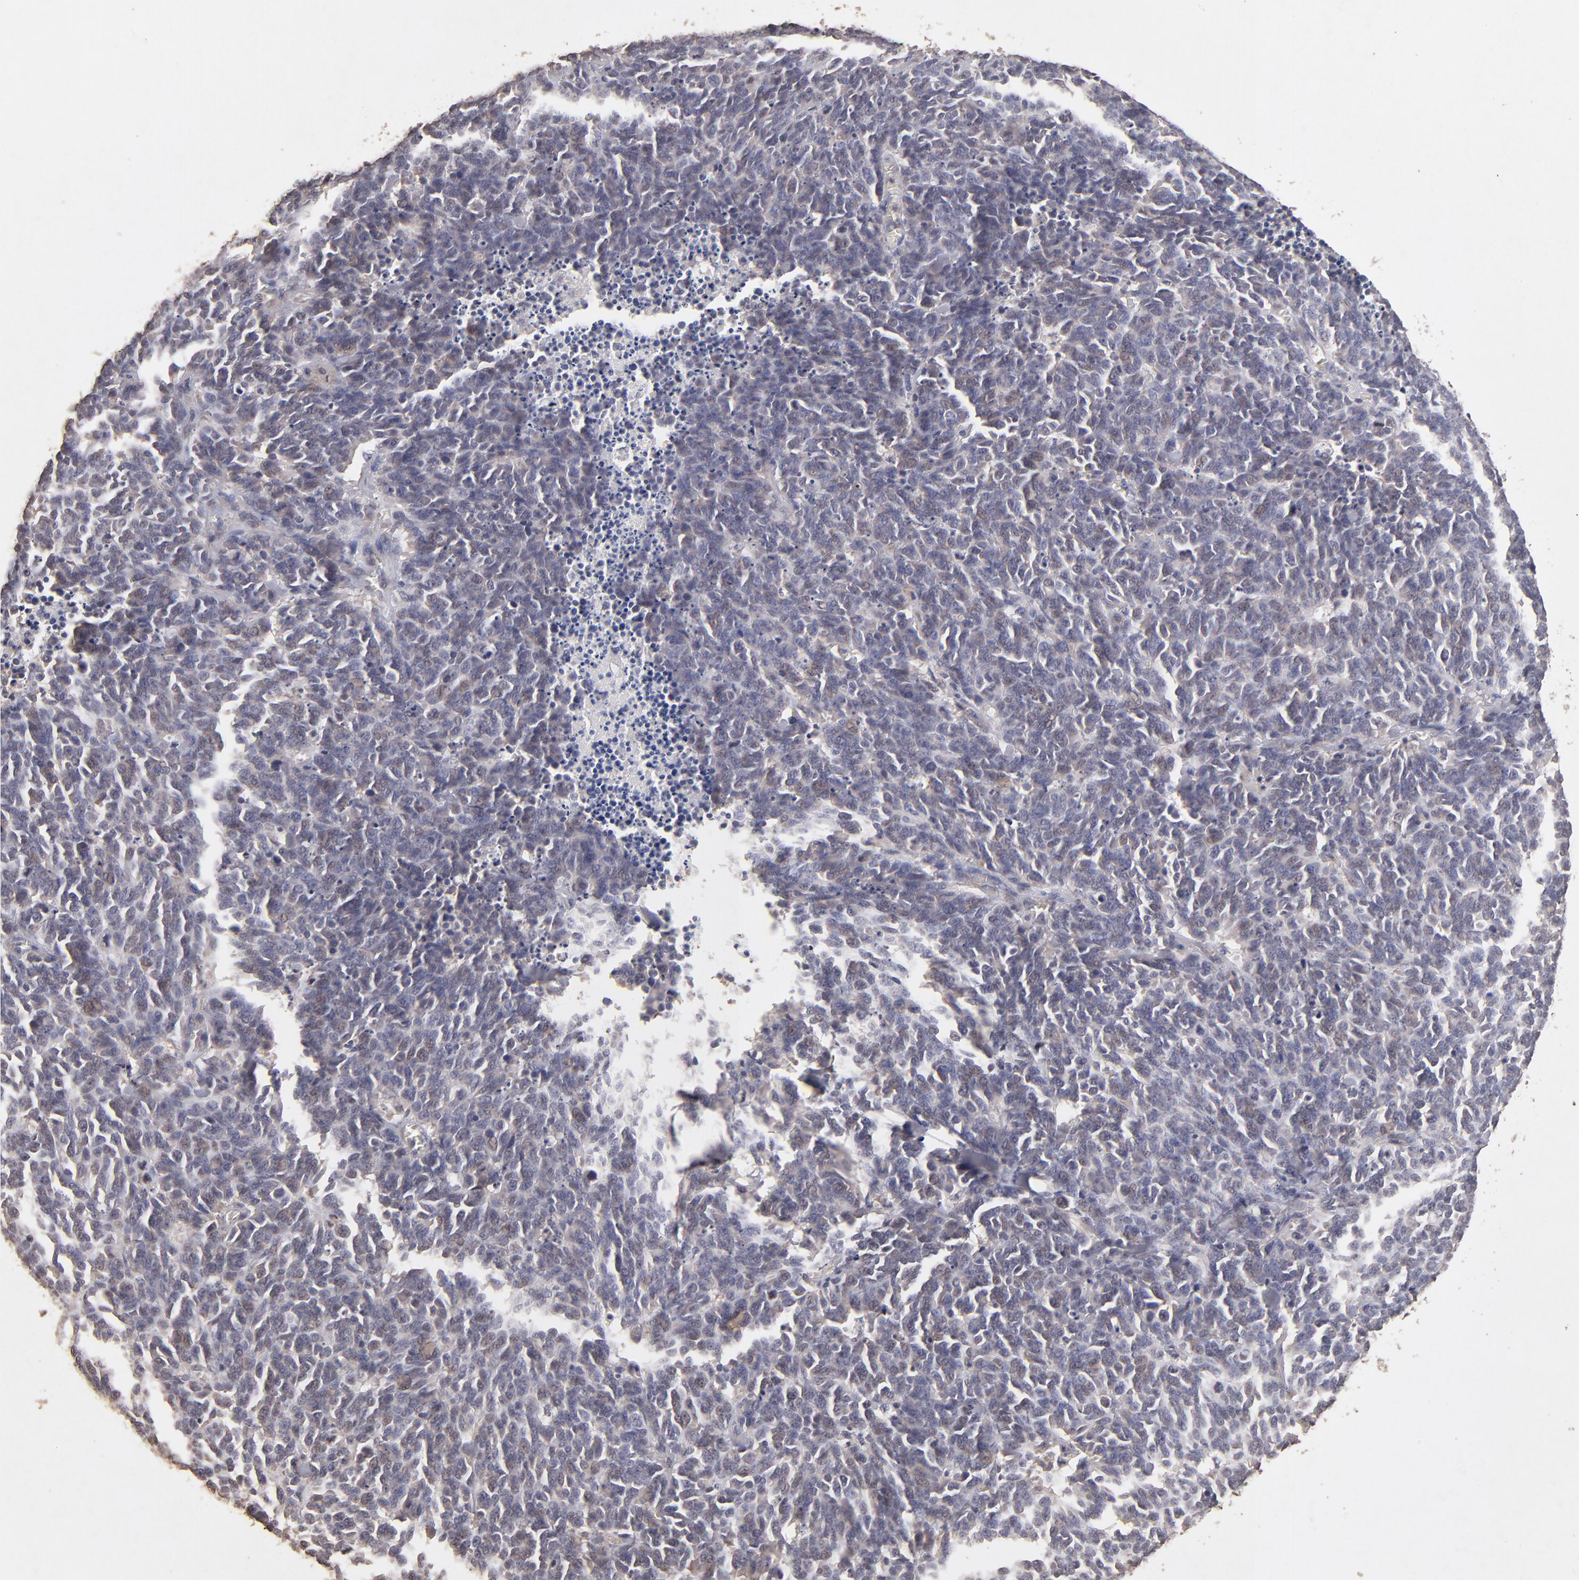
{"staining": {"intensity": "negative", "quantity": "none", "location": "none"}, "tissue": "lung cancer", "cell_type": "Tumor cells", "image_type": "cancer", "snomed": [{"axis": "morphology", "description": "Neoplasm, malignant, NOS"}, {"axis": "topography", "description": "Lung"}], "caption": "Immunohistochemistry (IHC) histopathology image of neoplastic tissue: human lung cancer stained with DAB displays no significant protein expression in tumor cells.", "gene": "OPHN1", "patient": {"sex": "female", "age": 58}}